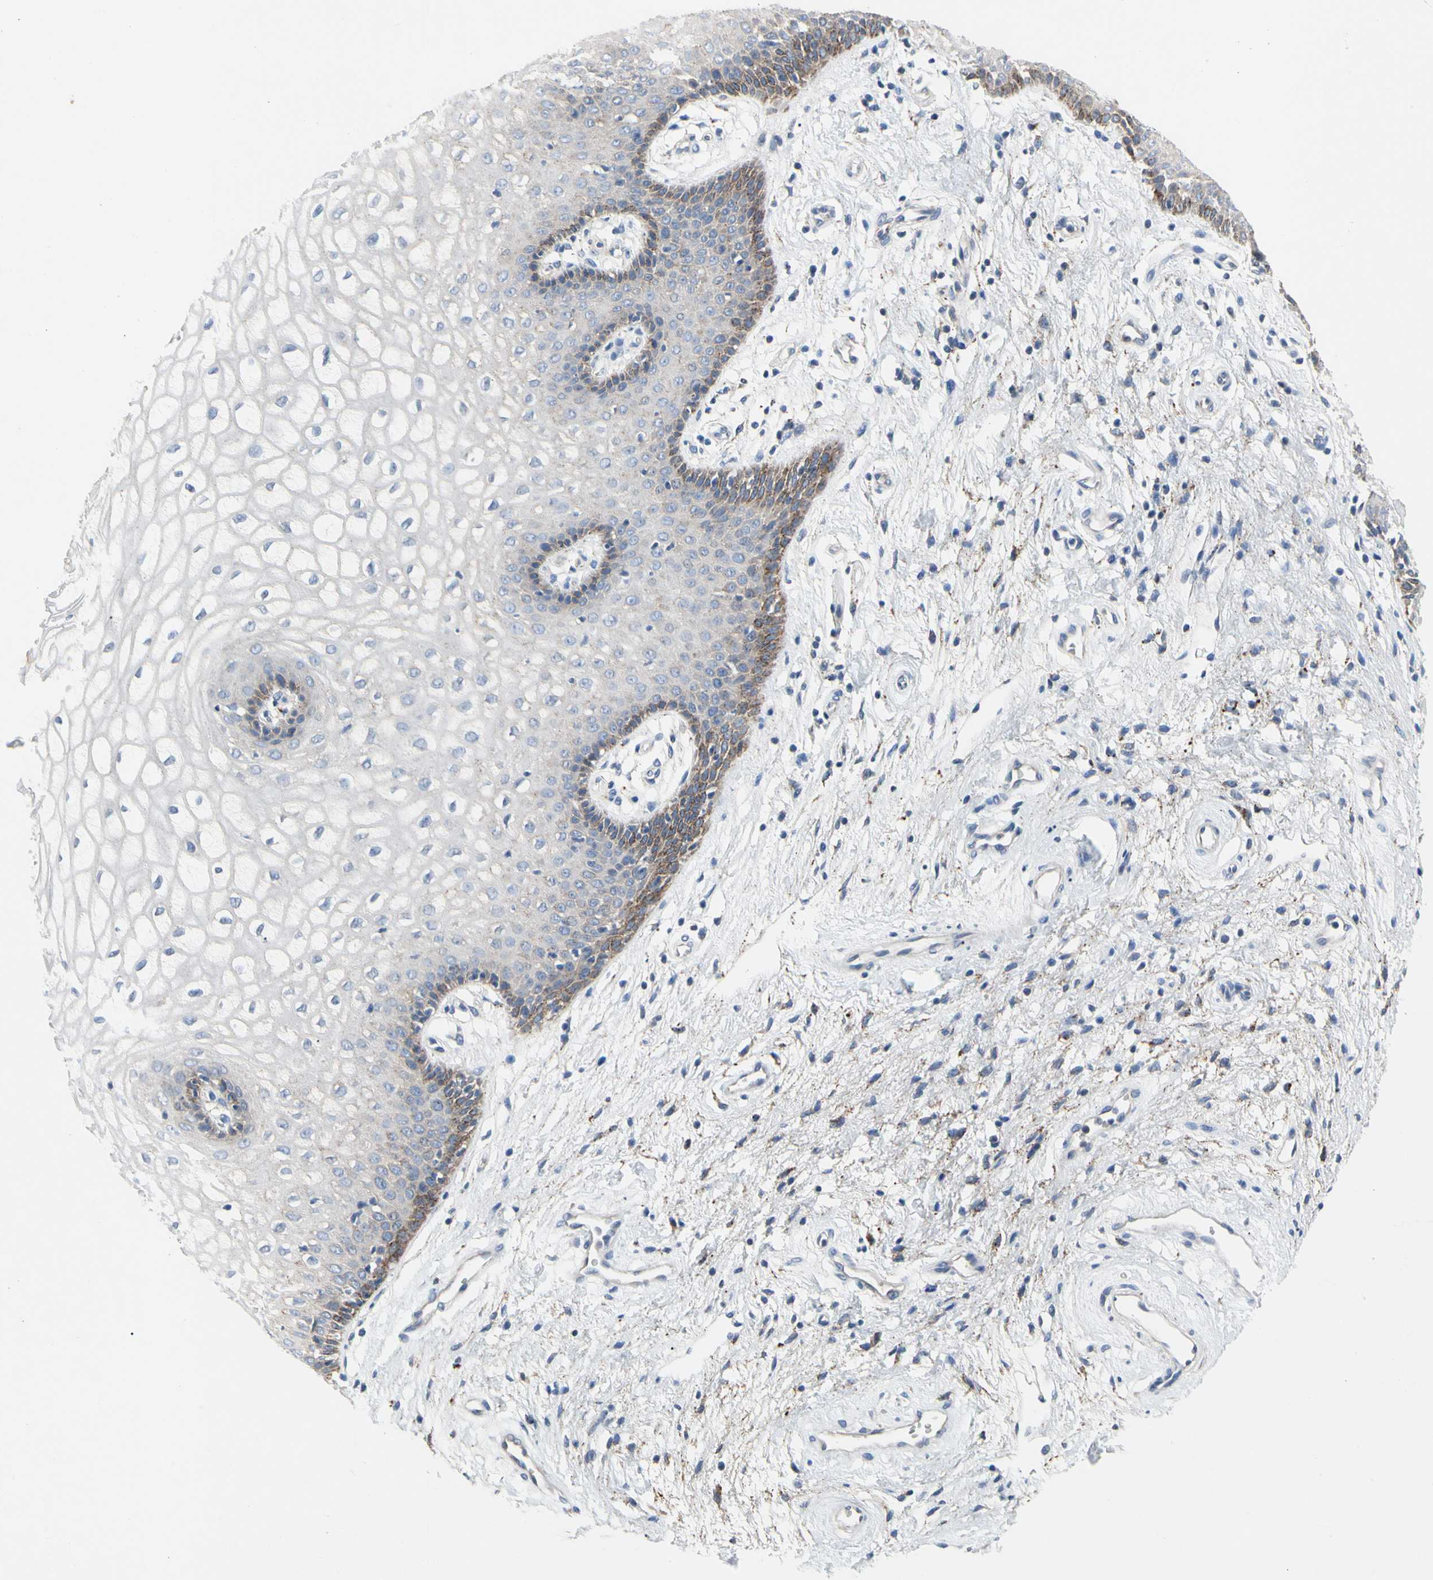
{"staining": {"intensity": "moderate", "quantity": "<25%", "location": "cytoplasmic/membranous"}, "tissue": "vagina", "cell_type": "Squamous epithelial cells", "image_type": "normal", "snomed": [{"axis": "morphology", "description": "Normal tissue, NOS"}, {"axis": "topography", "description": "Vagina"}], "caption": "This micrograph displays benign vagina stained with immunohistochemistry to label a protein in brown. The cytoplasmic/membranous of squamous epithelial cells show moderate positivity for the protein. Nuclei are counter-stained blue.", "gene": "RETSAT", "patient": {"sex": "female", "age": 34}}